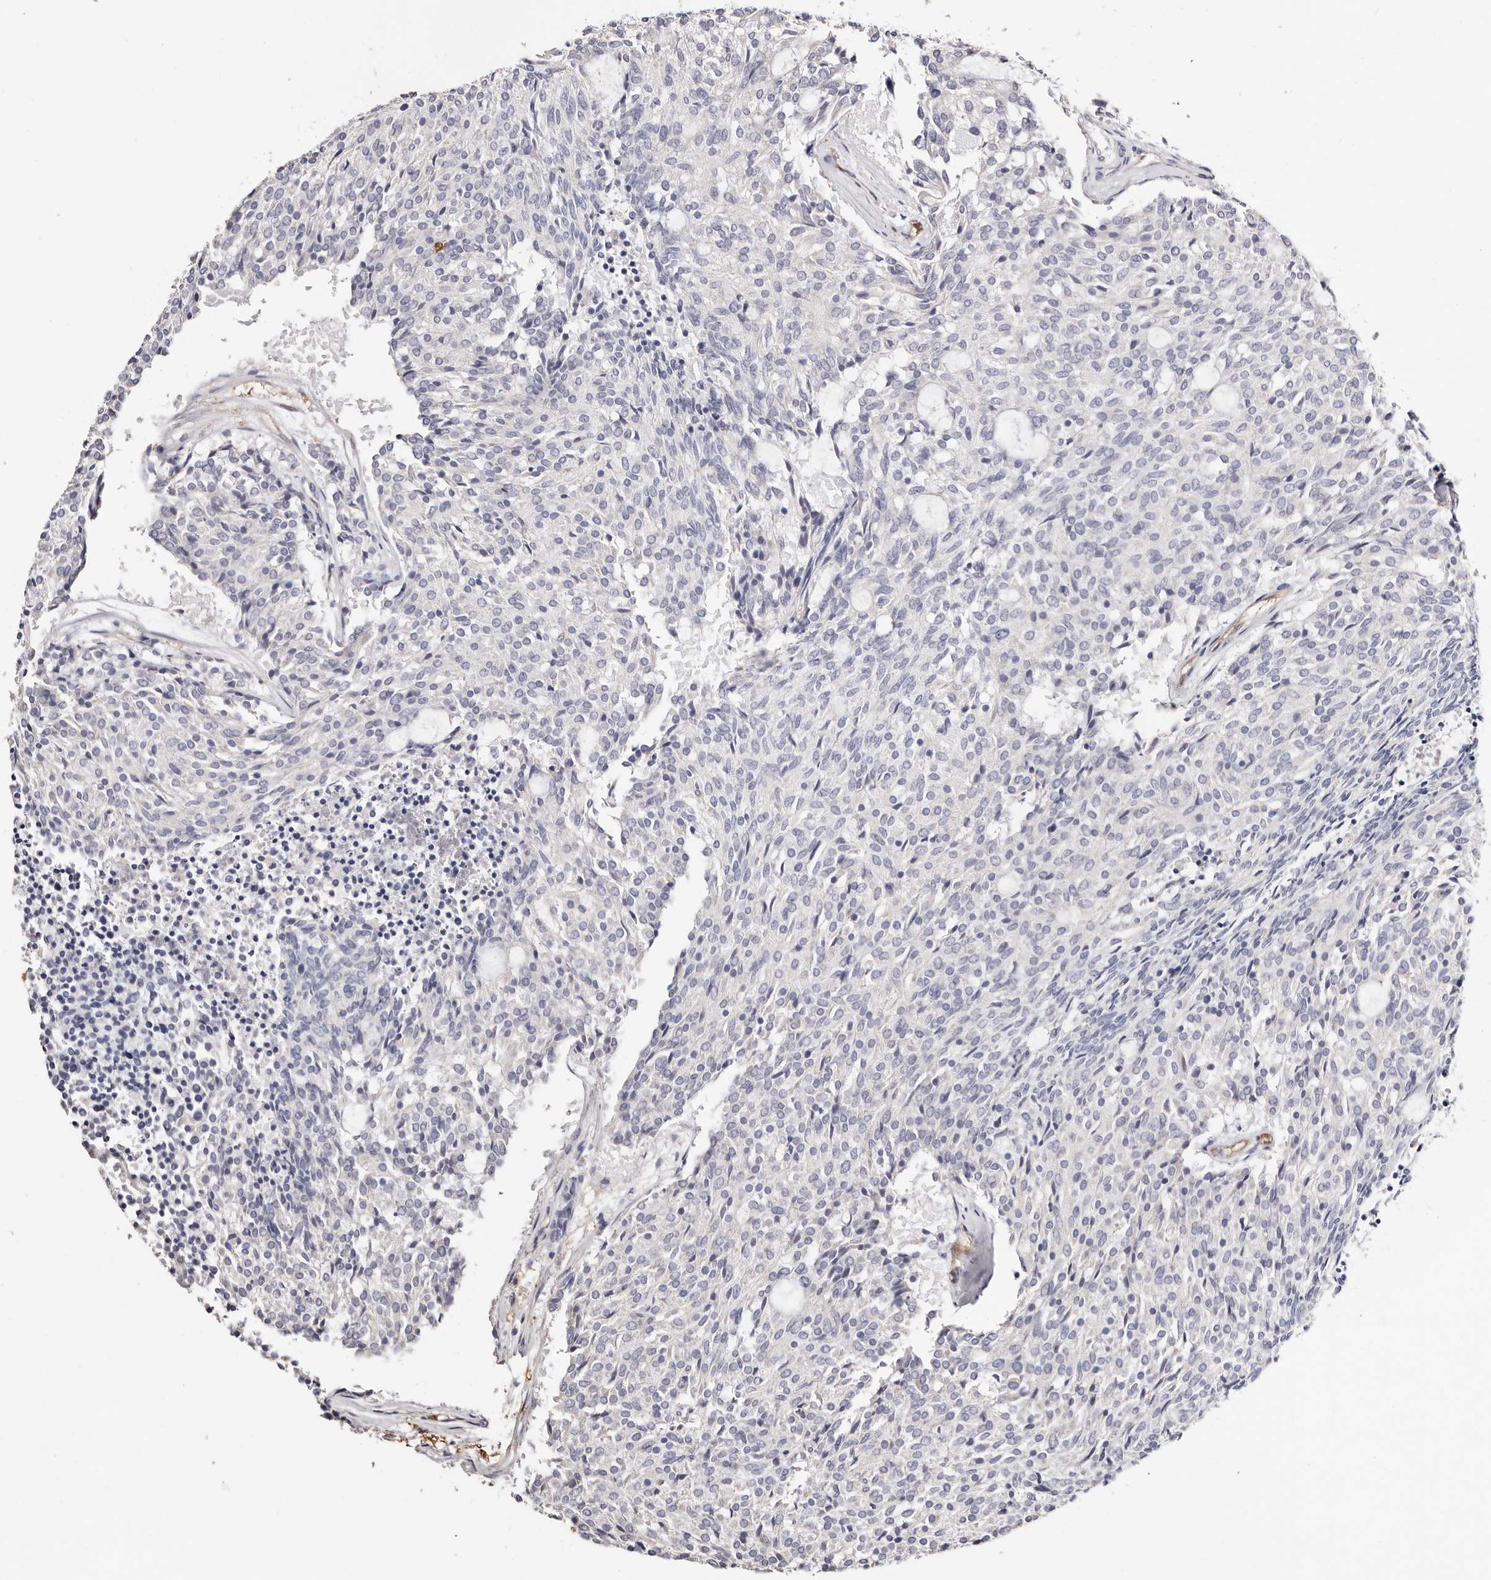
{"staining": {"intensity": "negative", "quantity": "none", "location": "none"}, "tissue": "carcinoid", "cell_type": "Tumor cells", "image_type": "cancer", "snomed": [{"axis": "morphology", "description": "Carcinoid, malignant, NOS"}, {"axis": "topography", "description": "Pancreas"}], "caption": "Immunohistochemical staining of human malignant carcinoid shows no significant positivity in tumor cells.", "gene": "TGM2", "patient": {"sex": "female", "age": 54}}